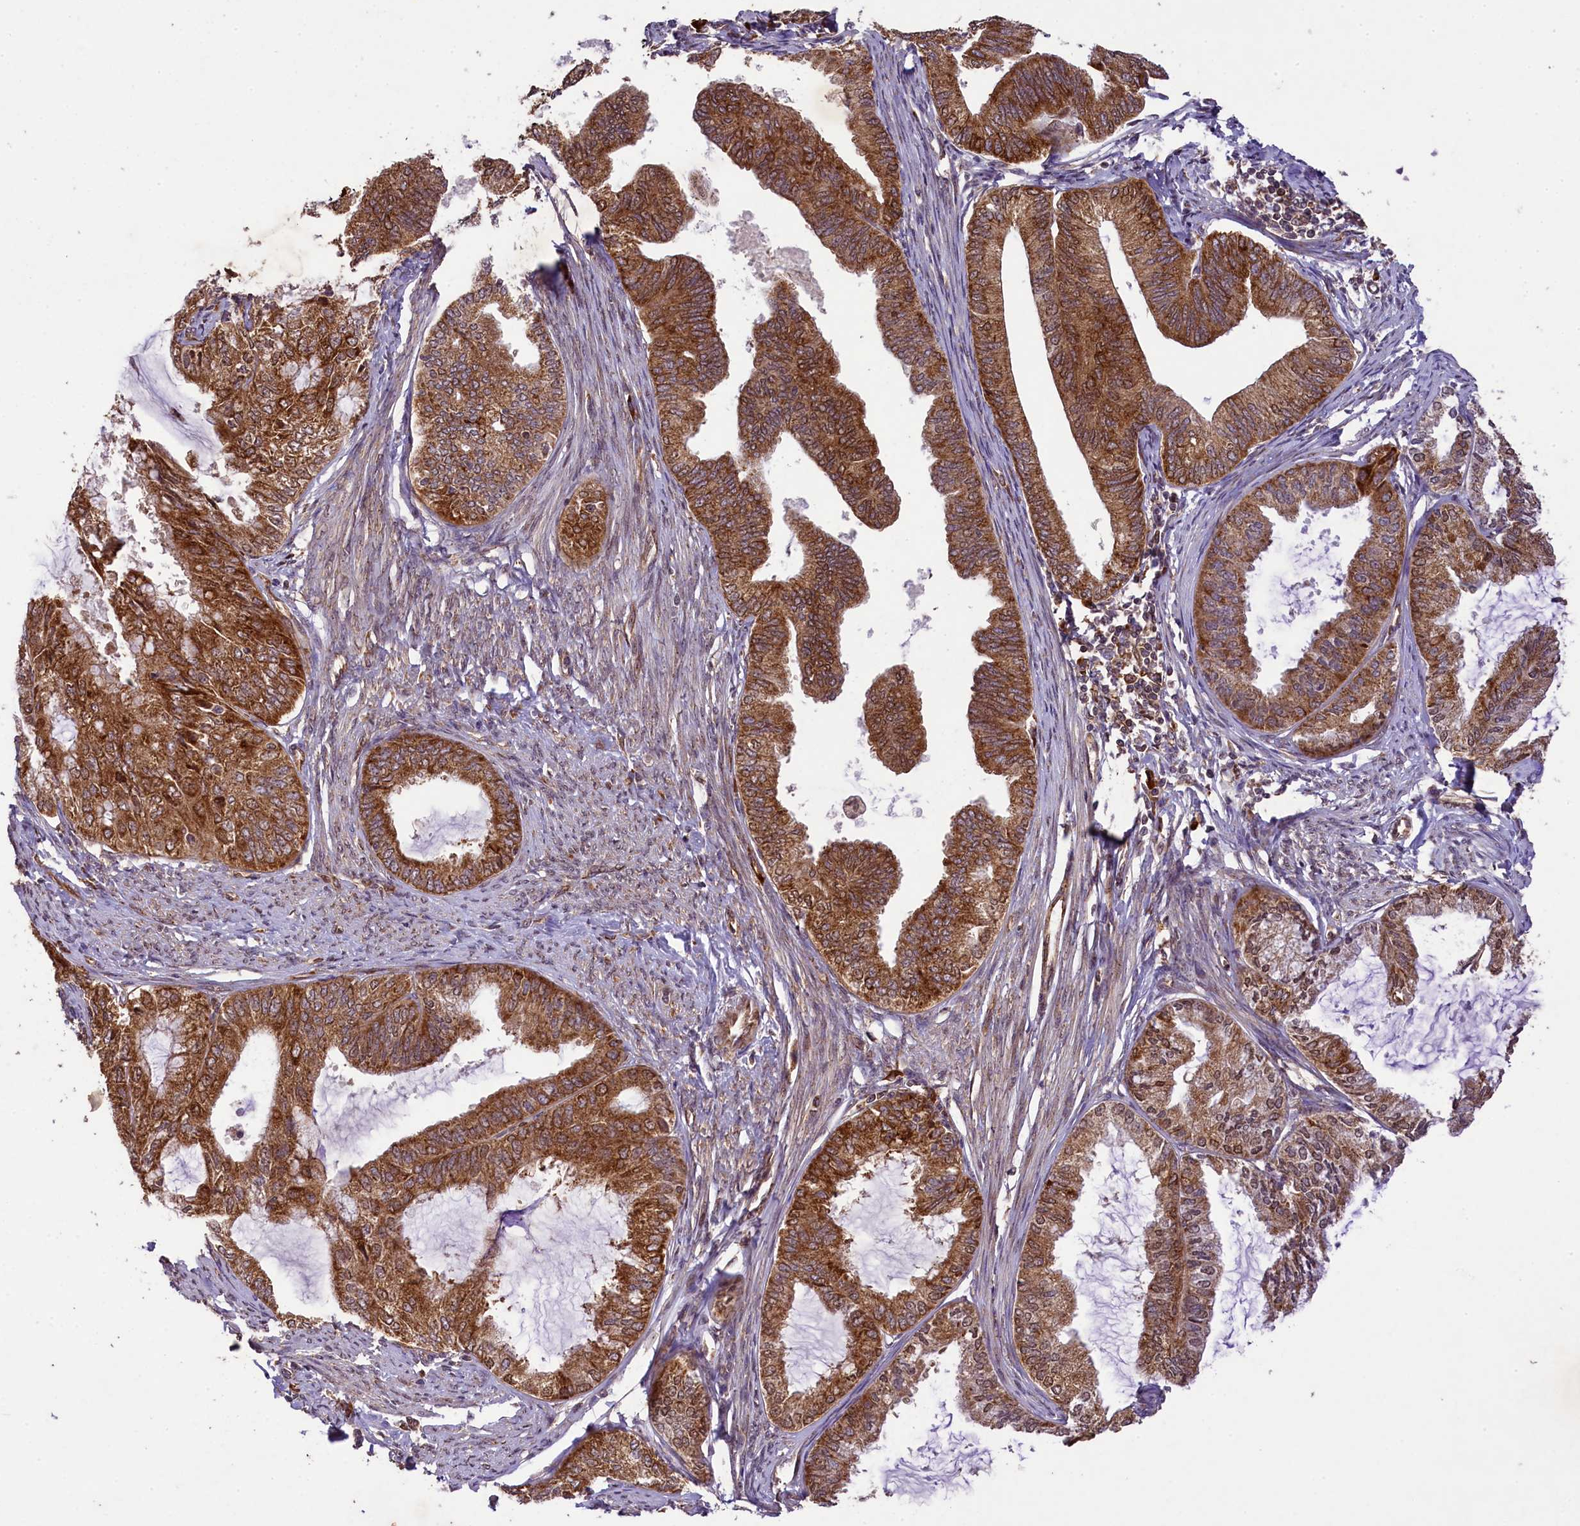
{"staining": {"intensity": "moderate", "quantity": ">75%", "location": "cytoplasmic/membranous"}, "tissue": "endometrial cancer", "cell_type": "Tumor cells", "image_type": "cancer", "snomed": [{"axis": "morphology", "description": "Adenocarcinoma, NOS"}, {"axis": "topography", "description": "Endometrium"}], "caption": "Approximately >75% of tumor cells in human endometrial cancer (adenocarcinoma) demonstrate moderate cytoplasmic/membranous protein expression as visualized by brown immunohistochemical staining.", "gene": "LARP4", "patient": {"sex": "female", "age": 86}}